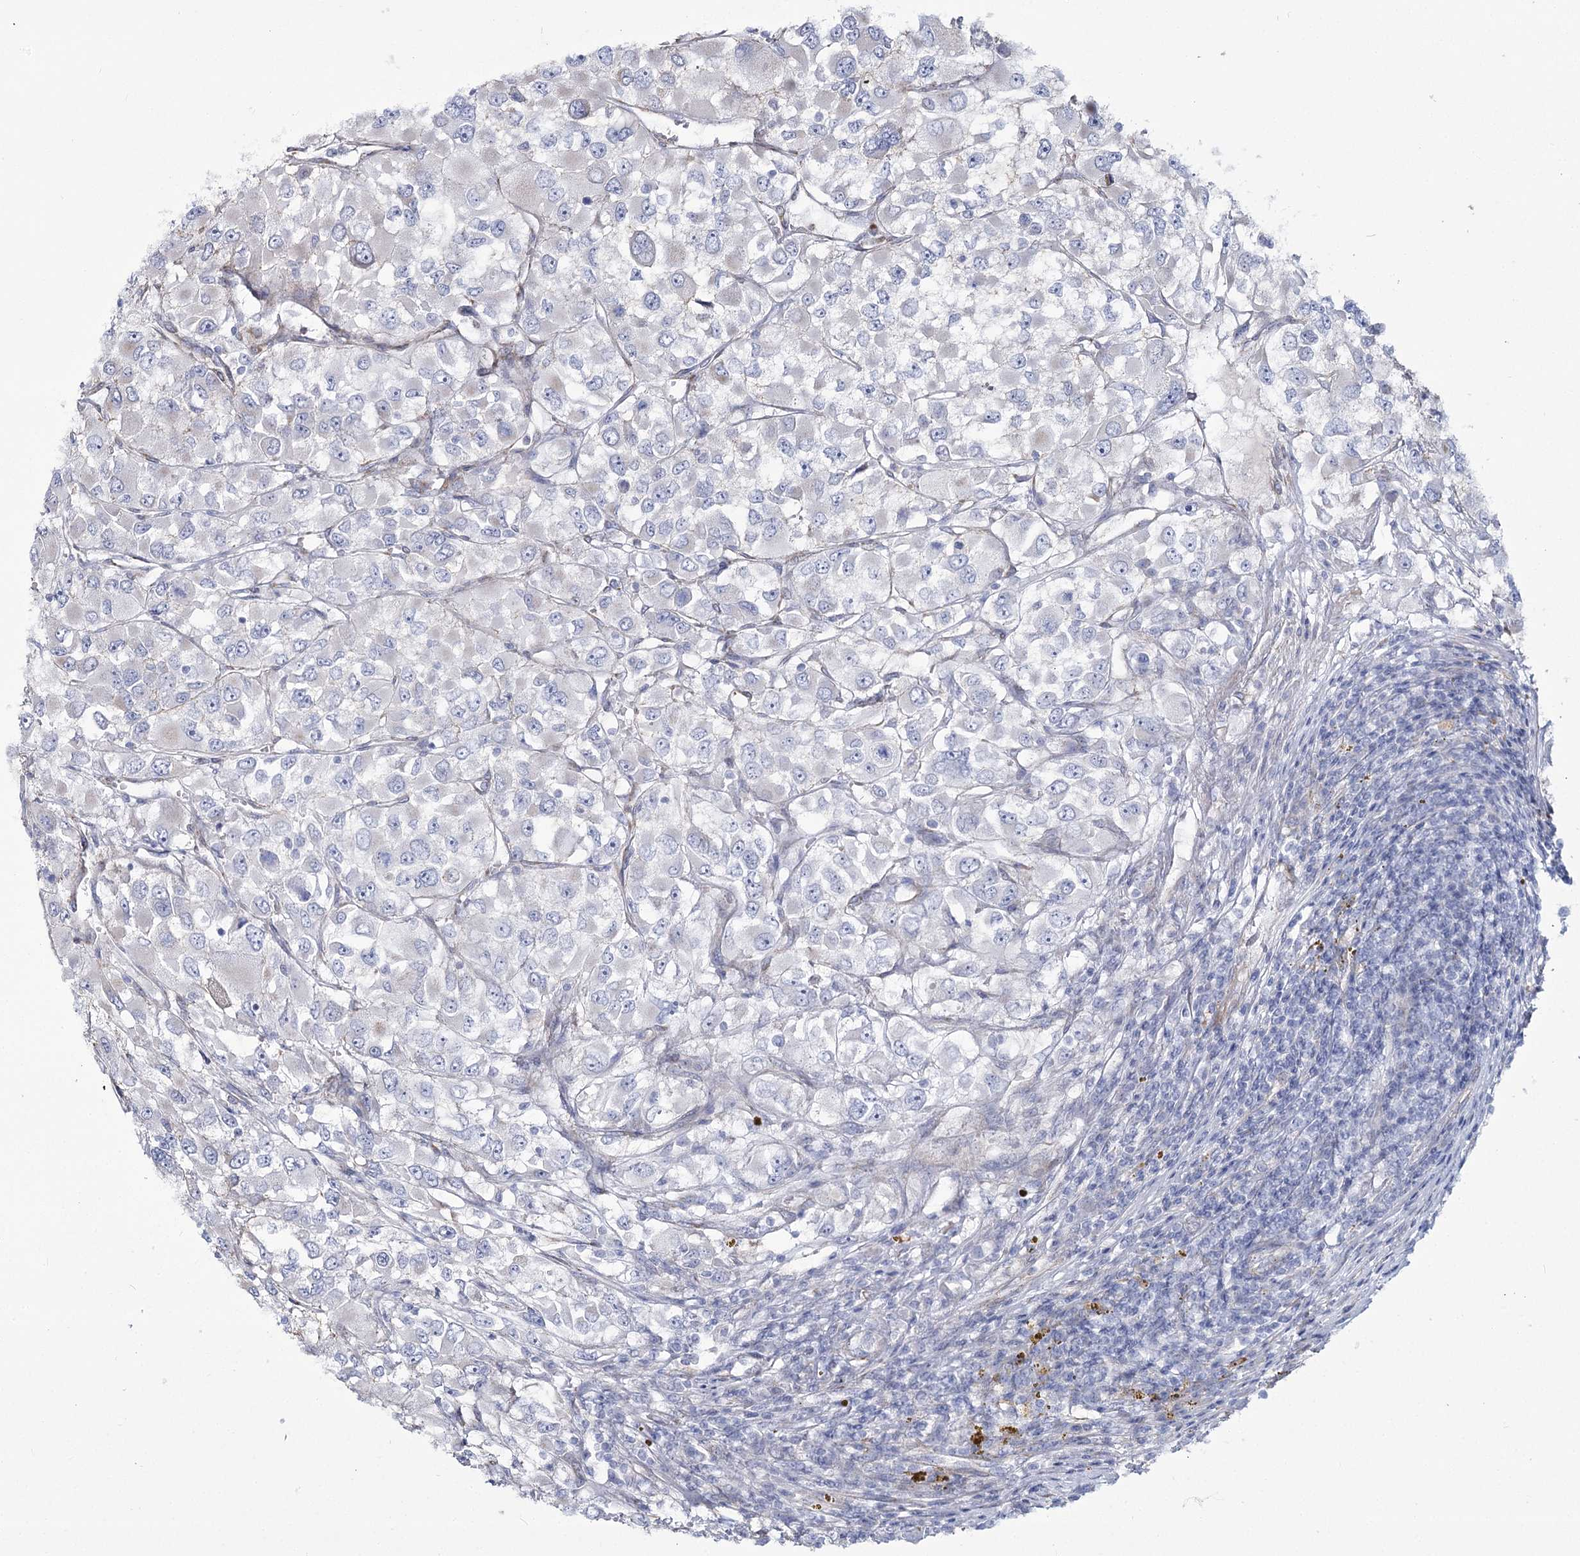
{"staining": {"intensity": "negative", "quantity": "none", "location": "none"}, "tissue": "renal cancer", "cell_type": "Tumor cells", "image_type": "cancer", "snomed": [{"axis": "morphology", "description": "Adenocarcinoma, NOS"}, {"axis": "topography", "description": "Kidney"}], "caption": "Protein analysis of adenocarcinoma (renal) shows no significant expression in tumor cells.", "gene": "ME3", "patient": {"sex": "female", "age": 52}}